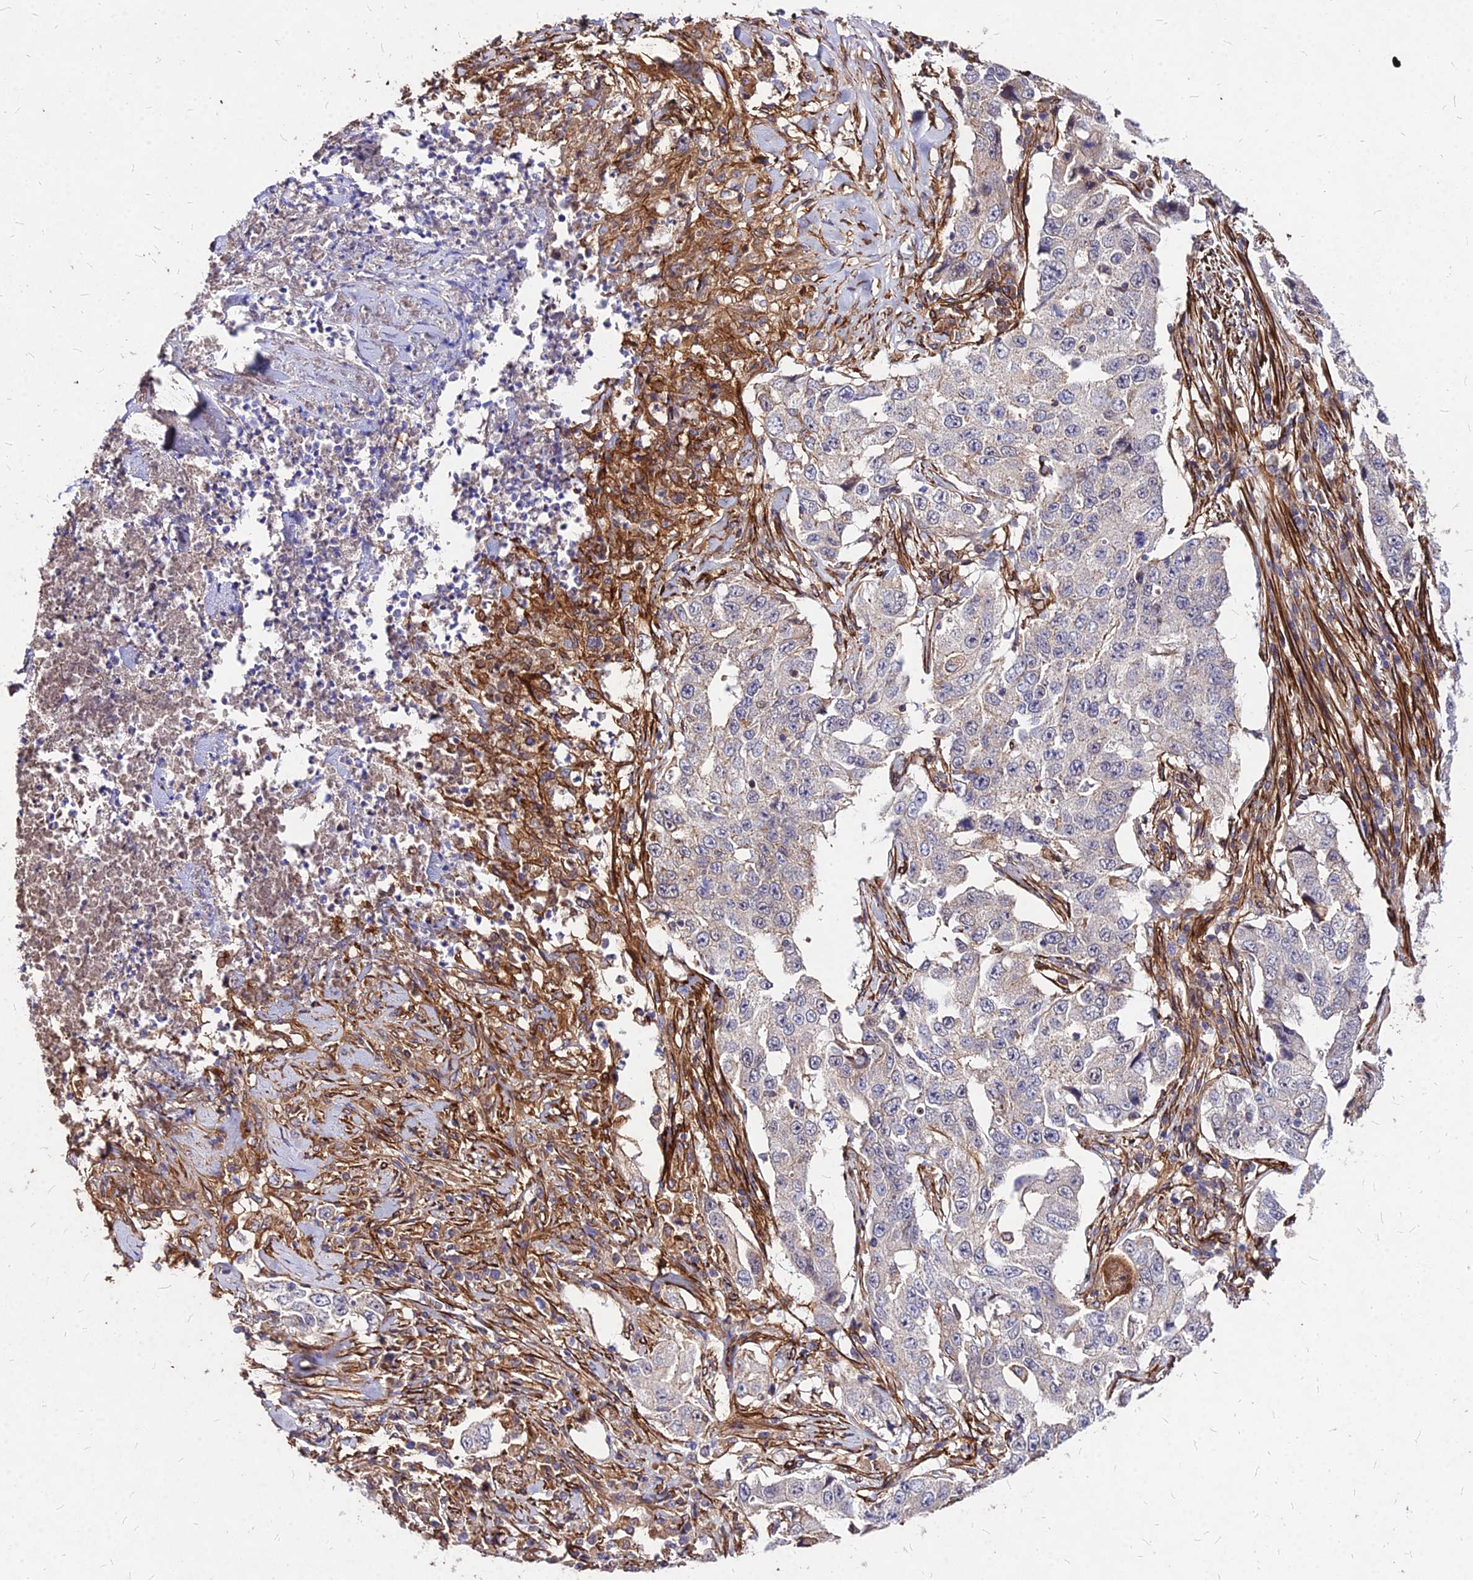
{"staining": {"intensity": "weak", "quantity": "<25%", "location": "cytoplasmic/membranous"}, "tissue": "lung cancer", "cell_type": "Tumor cells", "image_type": "cancer", "snomed": [{"axis": "morphology", "description": "Adenocarcinoma, NOS"}, {"axis": "topography", "description": "Lung"}], "caption": "Immunohistochemistry (IHC) of human lung adenocarcinoma shows no positivity in tumor cells.", "gene": "EFCC1", "patient": {"sex": "female", "age": 51}}